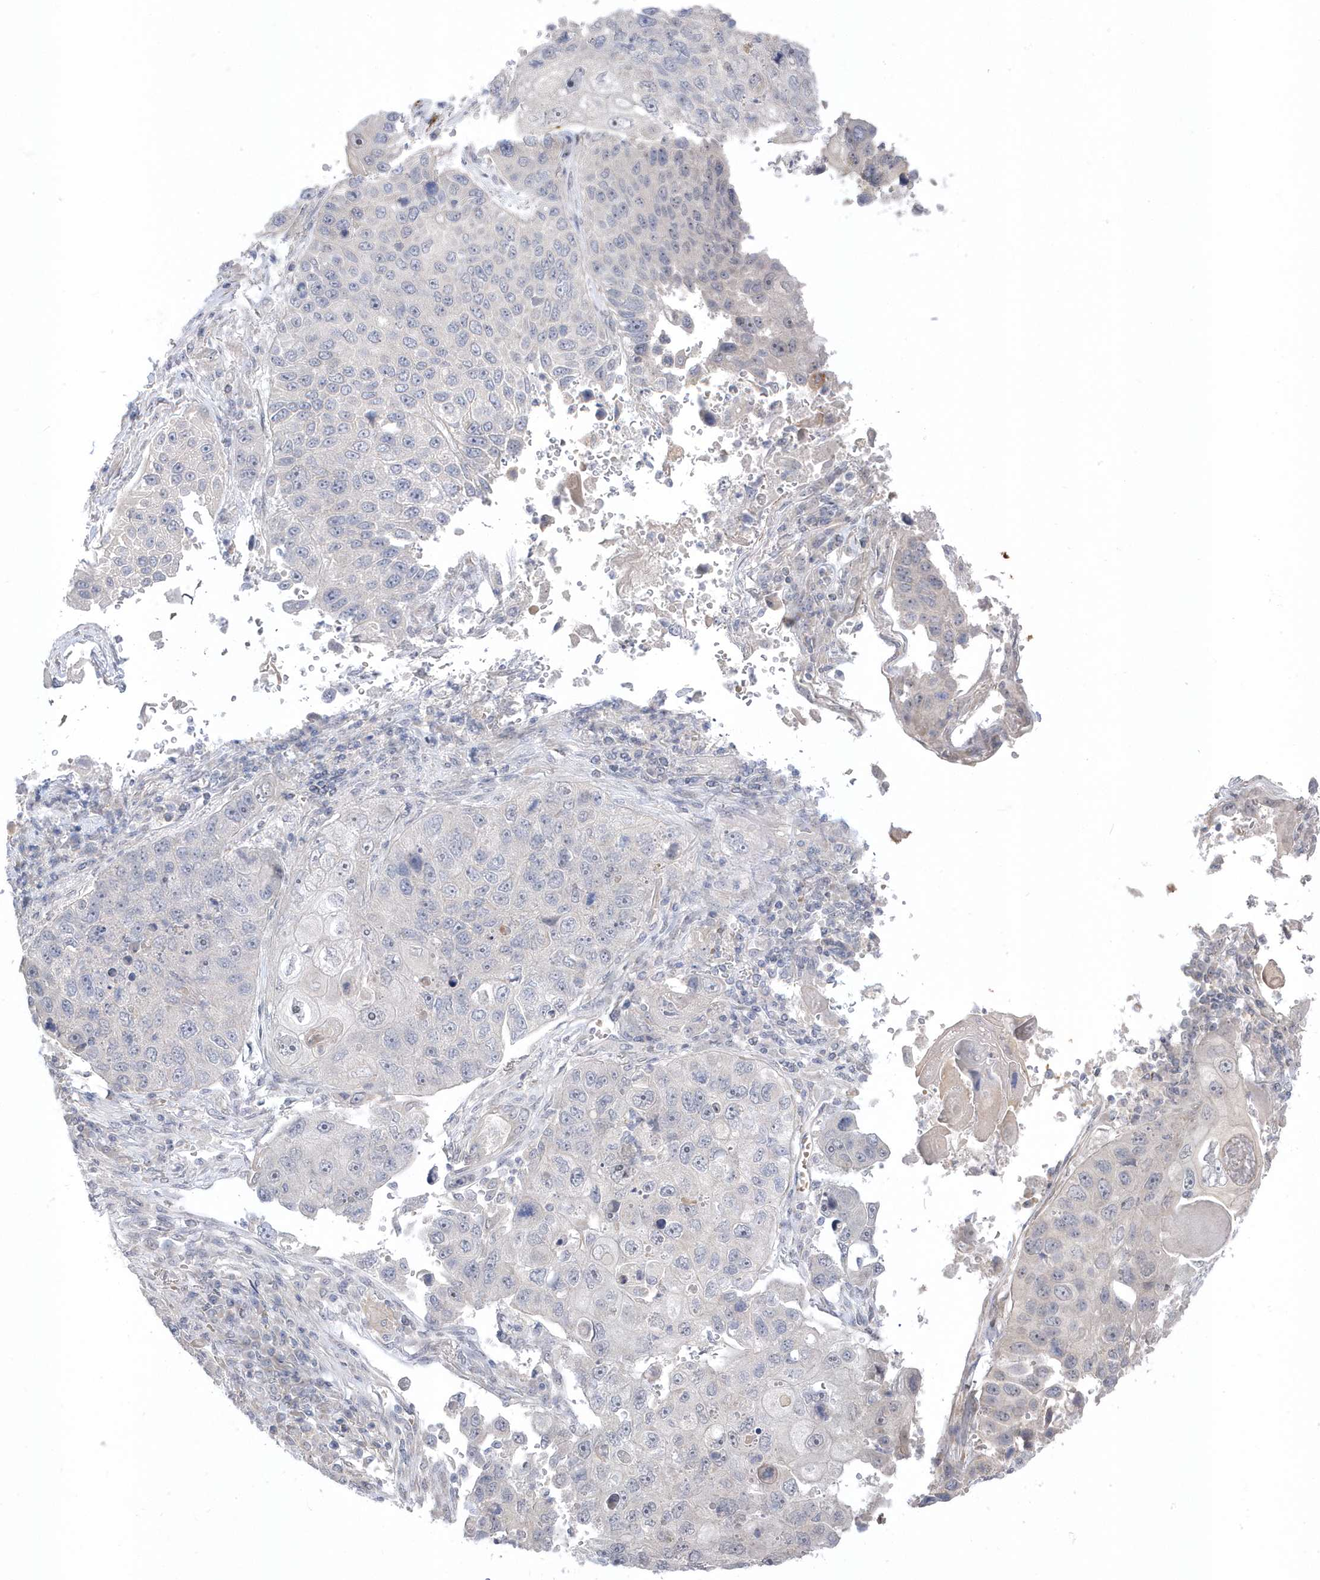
{"staining": {"intensity": "negative", "quantity": "none", "location": "none"}, "tissue": "lung cancer", "cell_type": "Tumor cells", "image_type": "cancer", "snomed": [{"axis": "morphology", "description": "Squamous cell carcinoma, NOS"}, {"axis": "topography", "description": "Lung"}], "caption": "IHC image of neoplastic tissue: lung squamous cell carcinoma stained with DAB (3,3'-diaminobenzidine) reveals no significant protein expression in tumor cells.", "gene": "GTPBP6", "patient": {"sex": "male", "age": 61}}